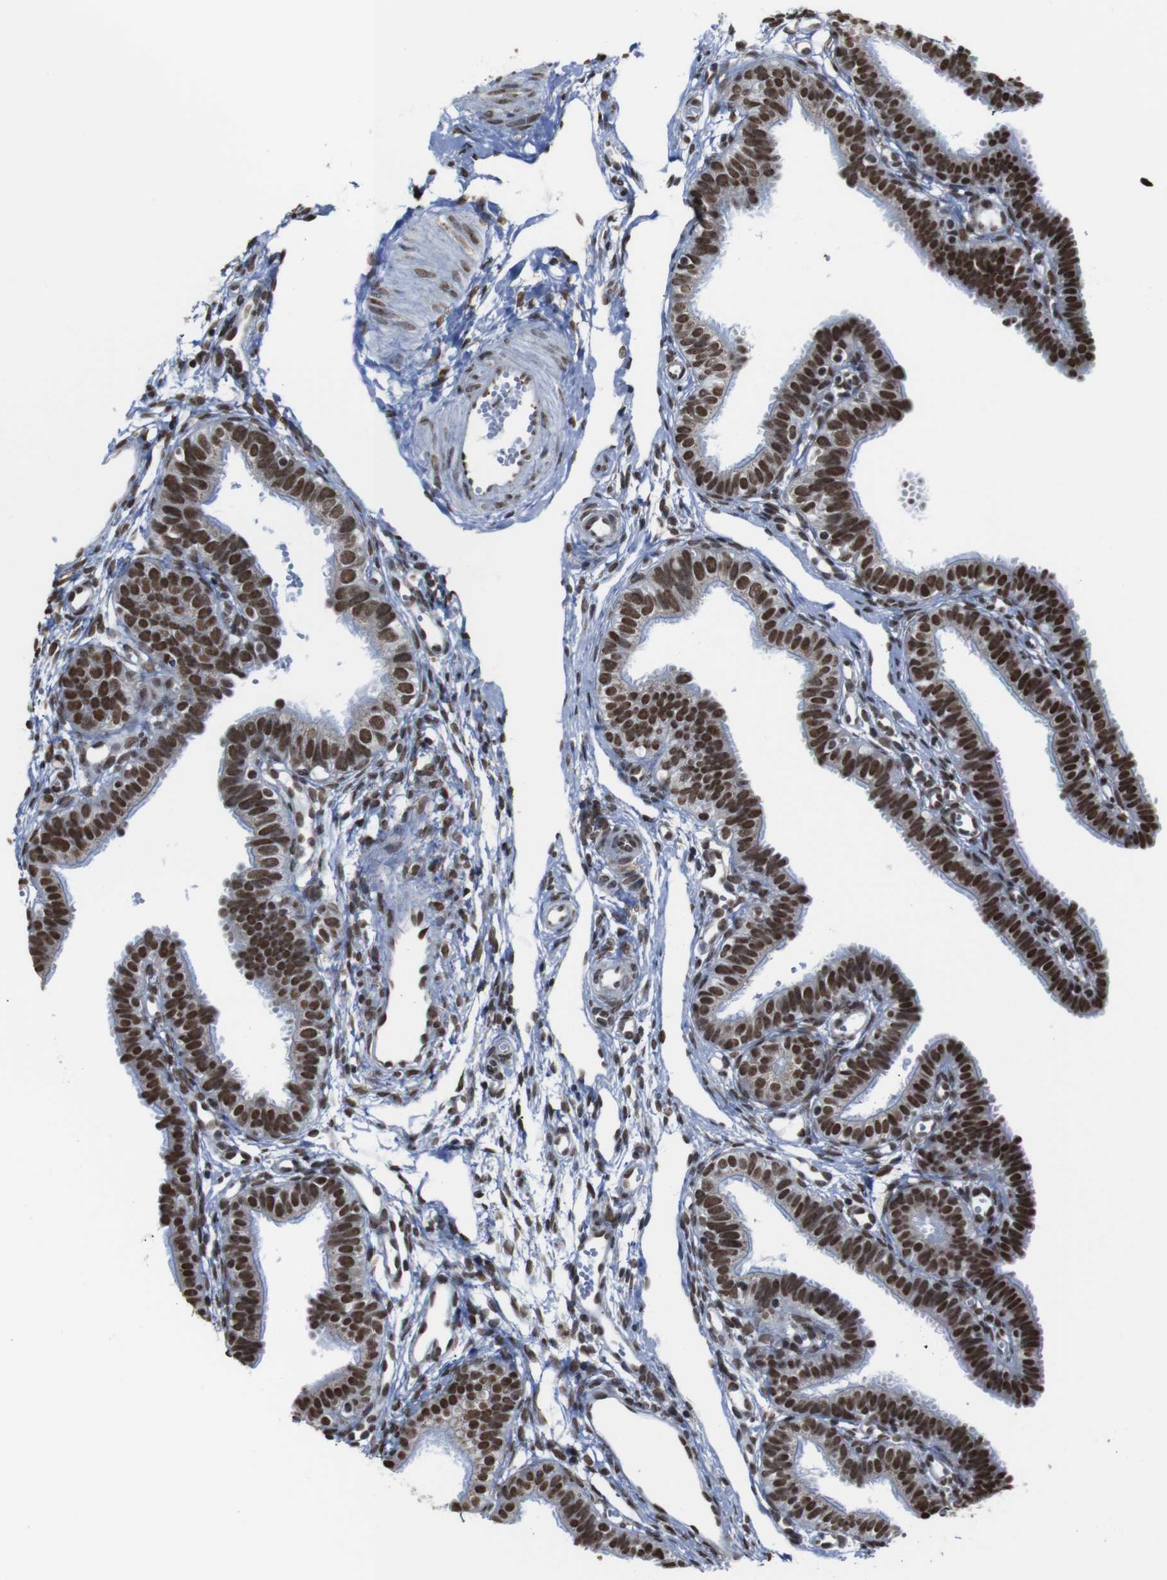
{"staining": {"intensity": "strong", "quantity": ">75%", "location": "nuclear"}, "tissue": "fallopian tube", "cell_type": "Glandular cells", "image_type": "normal", "snomed": [{"axis": "morphology", "description": "Normal tissue, NOS"}, {"axis": "topography", "description": "Fallopian tube"}, {"axis": "topography", "description": "Placenta"}], "caption": "A high amount of strong nuclear expression is appreciated in about >75% of glandular cells in normal fallopian tube. (Brightfield microscopy of DAB IHC at high magnification).", "gene": "ROMO1", "patient": {"sex": "female", "age": 34}}